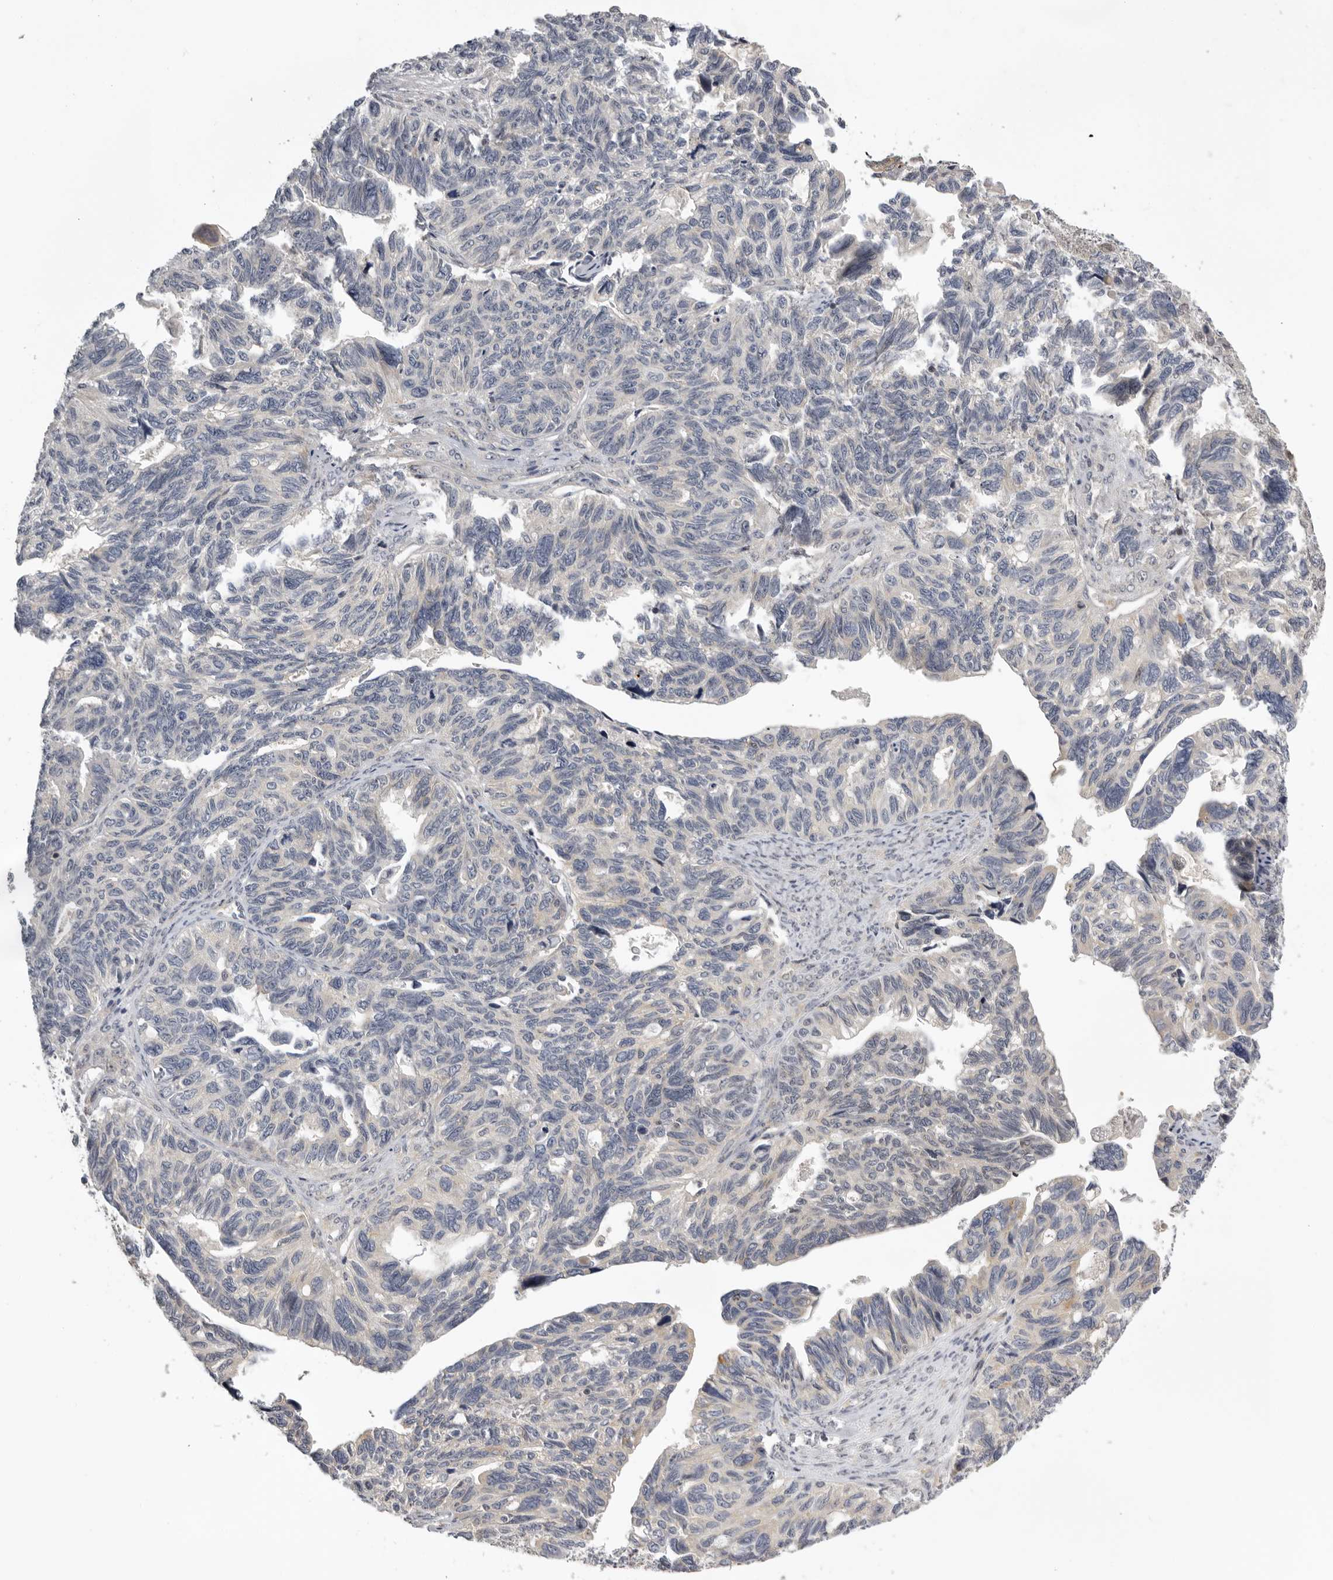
{"staining": {"intensity": "negative", "quantity": "none", "location": "none"}, "tissue": "ovarian cancer", "cell_type": "Tumor cells", "image_type": "cancer", "snomed": [{"axis": "morphology", "description": "Cystadenocarcinoma, serous, NOS"}, {"axis": "topography", "description": "Ovary"}], "caption": "Tumor cells show no significant staining in ovarian serous cystadenocarcinoma.", "gene": "KIF2B", "patient": {"sex": "female", "age": 79}}